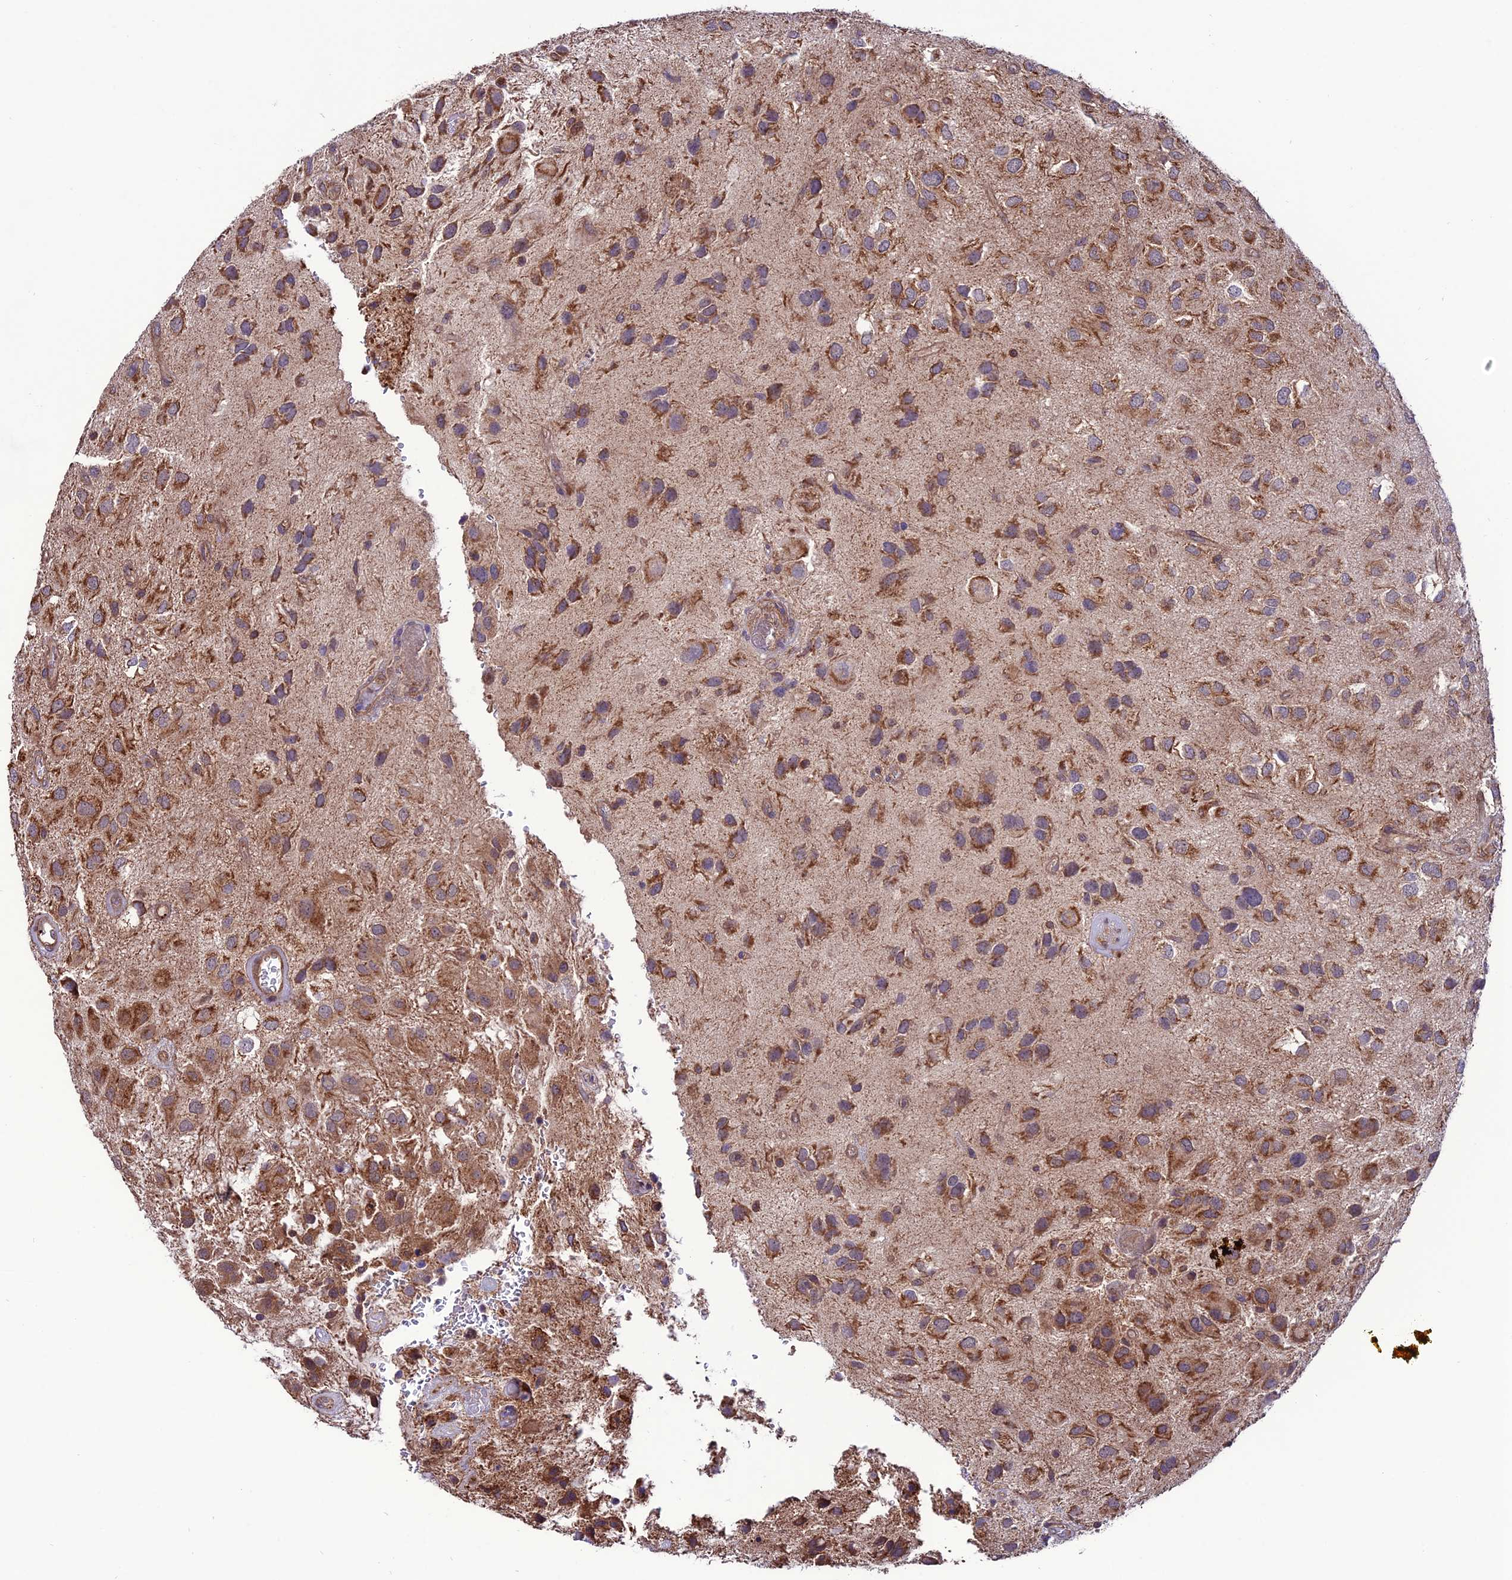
{"staining": {"intensity": "moderate", "quantity": ">75%", "location": "cytoplasmic/membranous"}, "tissue": "glioma", "cell_type": "Tumor cells", "image_type": "cancer", "snomed": [{"axis": "morphology", "description": "Glioma, malignant, Low grade"}, {"axis": "topography", "description": "Brain"}], "caption": "Protein expression analysis of malignant glioma (low-grade) shows moderate cytoplasmic/membranous positivity in approximately >75% of tumor cells. The staining is performed using DAB brown chromogen to label protein expression. The nuclei are counter-stained blue using hematoxylin.", "gene": "PPIL3", "patient": {"sex": "male", "age": 66}}